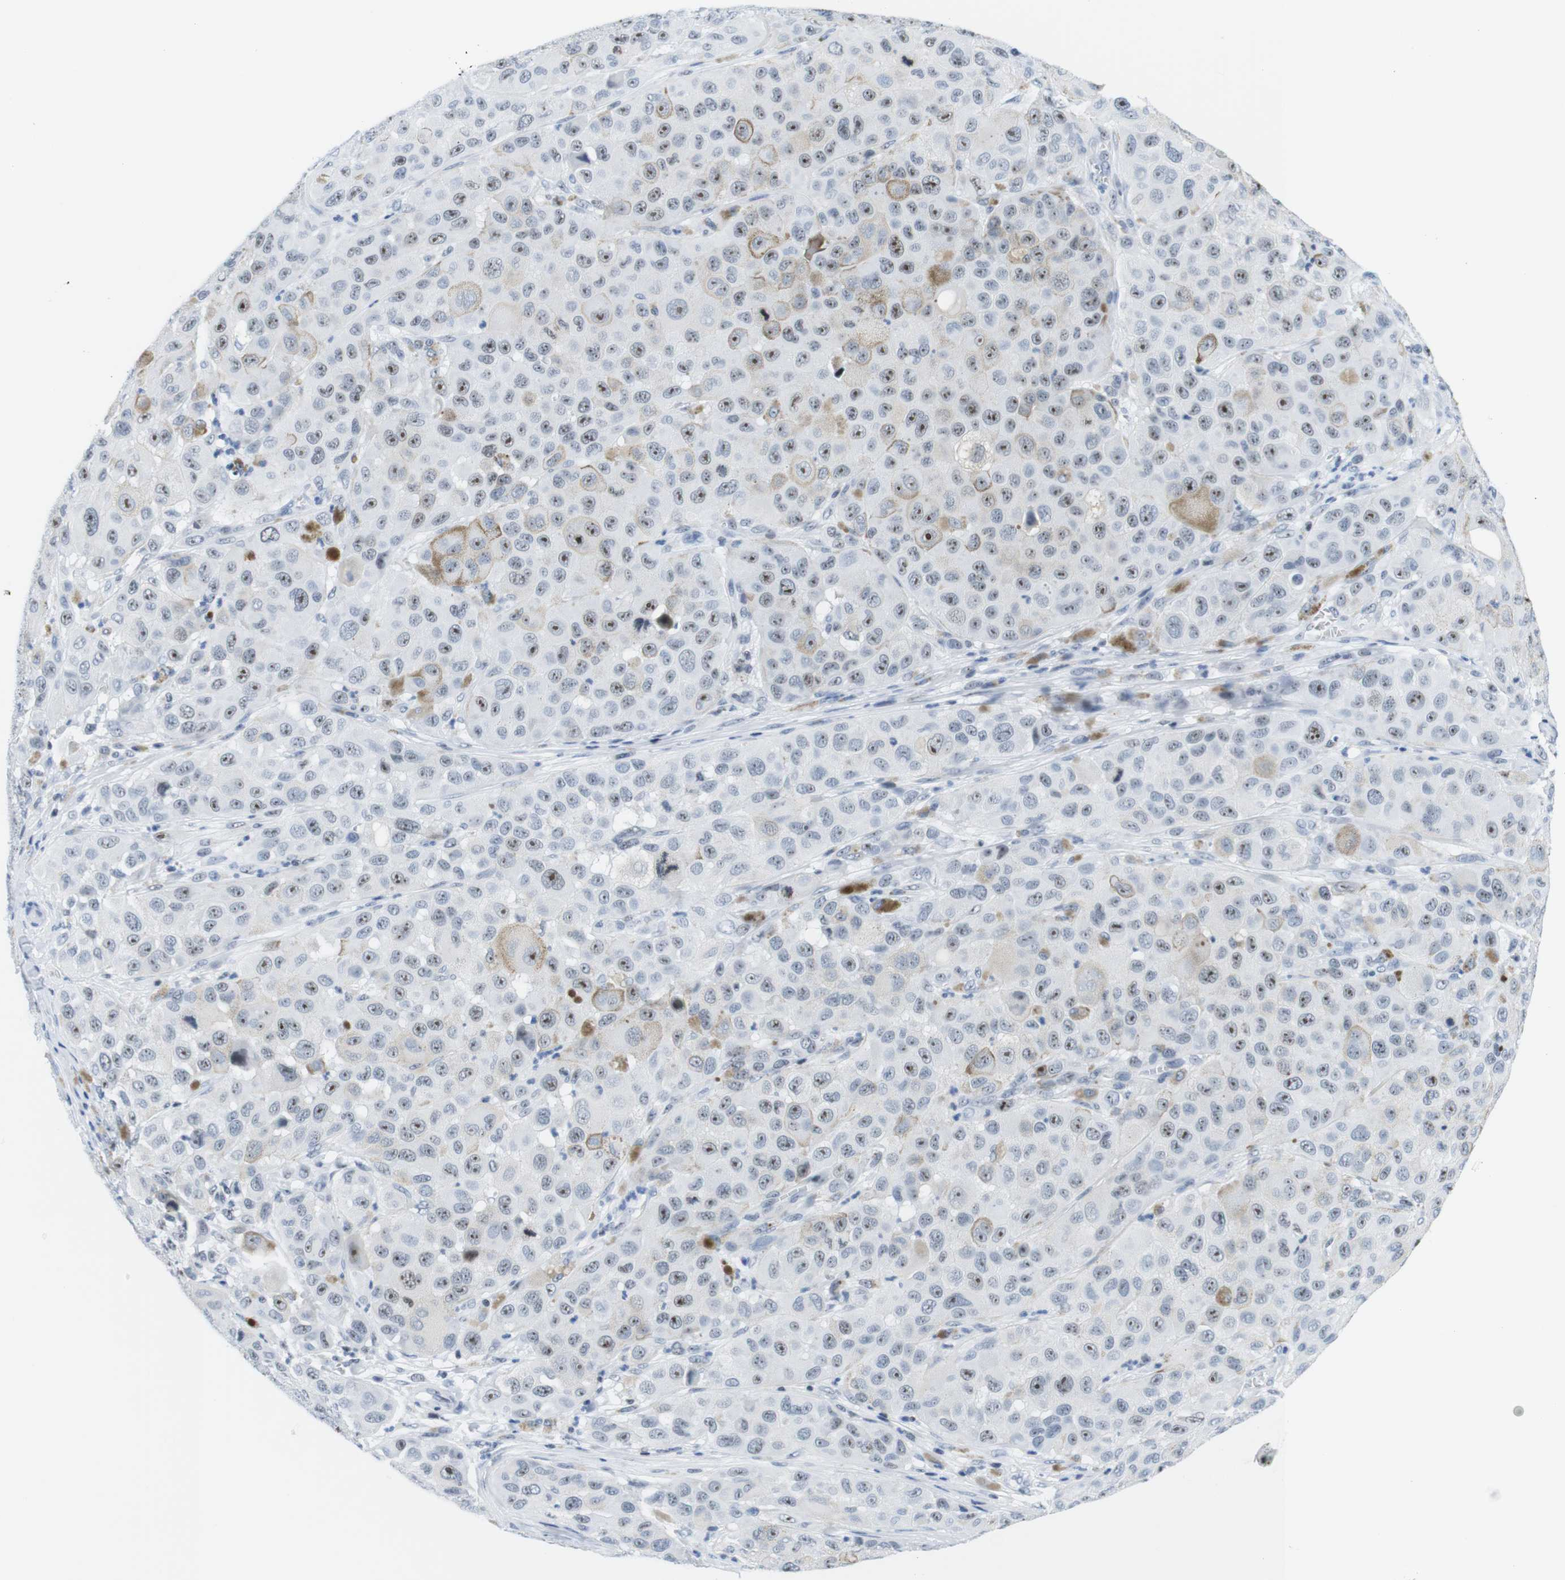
{"staining": {"intensity": "weak", "quantity": "25%-75%", "location": "nuclear"}, "tissue": "melanoma", "cell_type": "Tumor cells", "image_type": "cancer", "snomed": [{"axis": "morphology", "description": "Malignant melanoma, NOS"}, {"axis": "topography", "description": "Skin"}], "caption": "Immunohistochemistry image of malignant melanoma stained for a protein (brown), which displays low levels of weak nuclear expression in about 25%-75% of tumor cells.", "gene": "NIFK", "patient": {"sex": "male", "age": 96}}